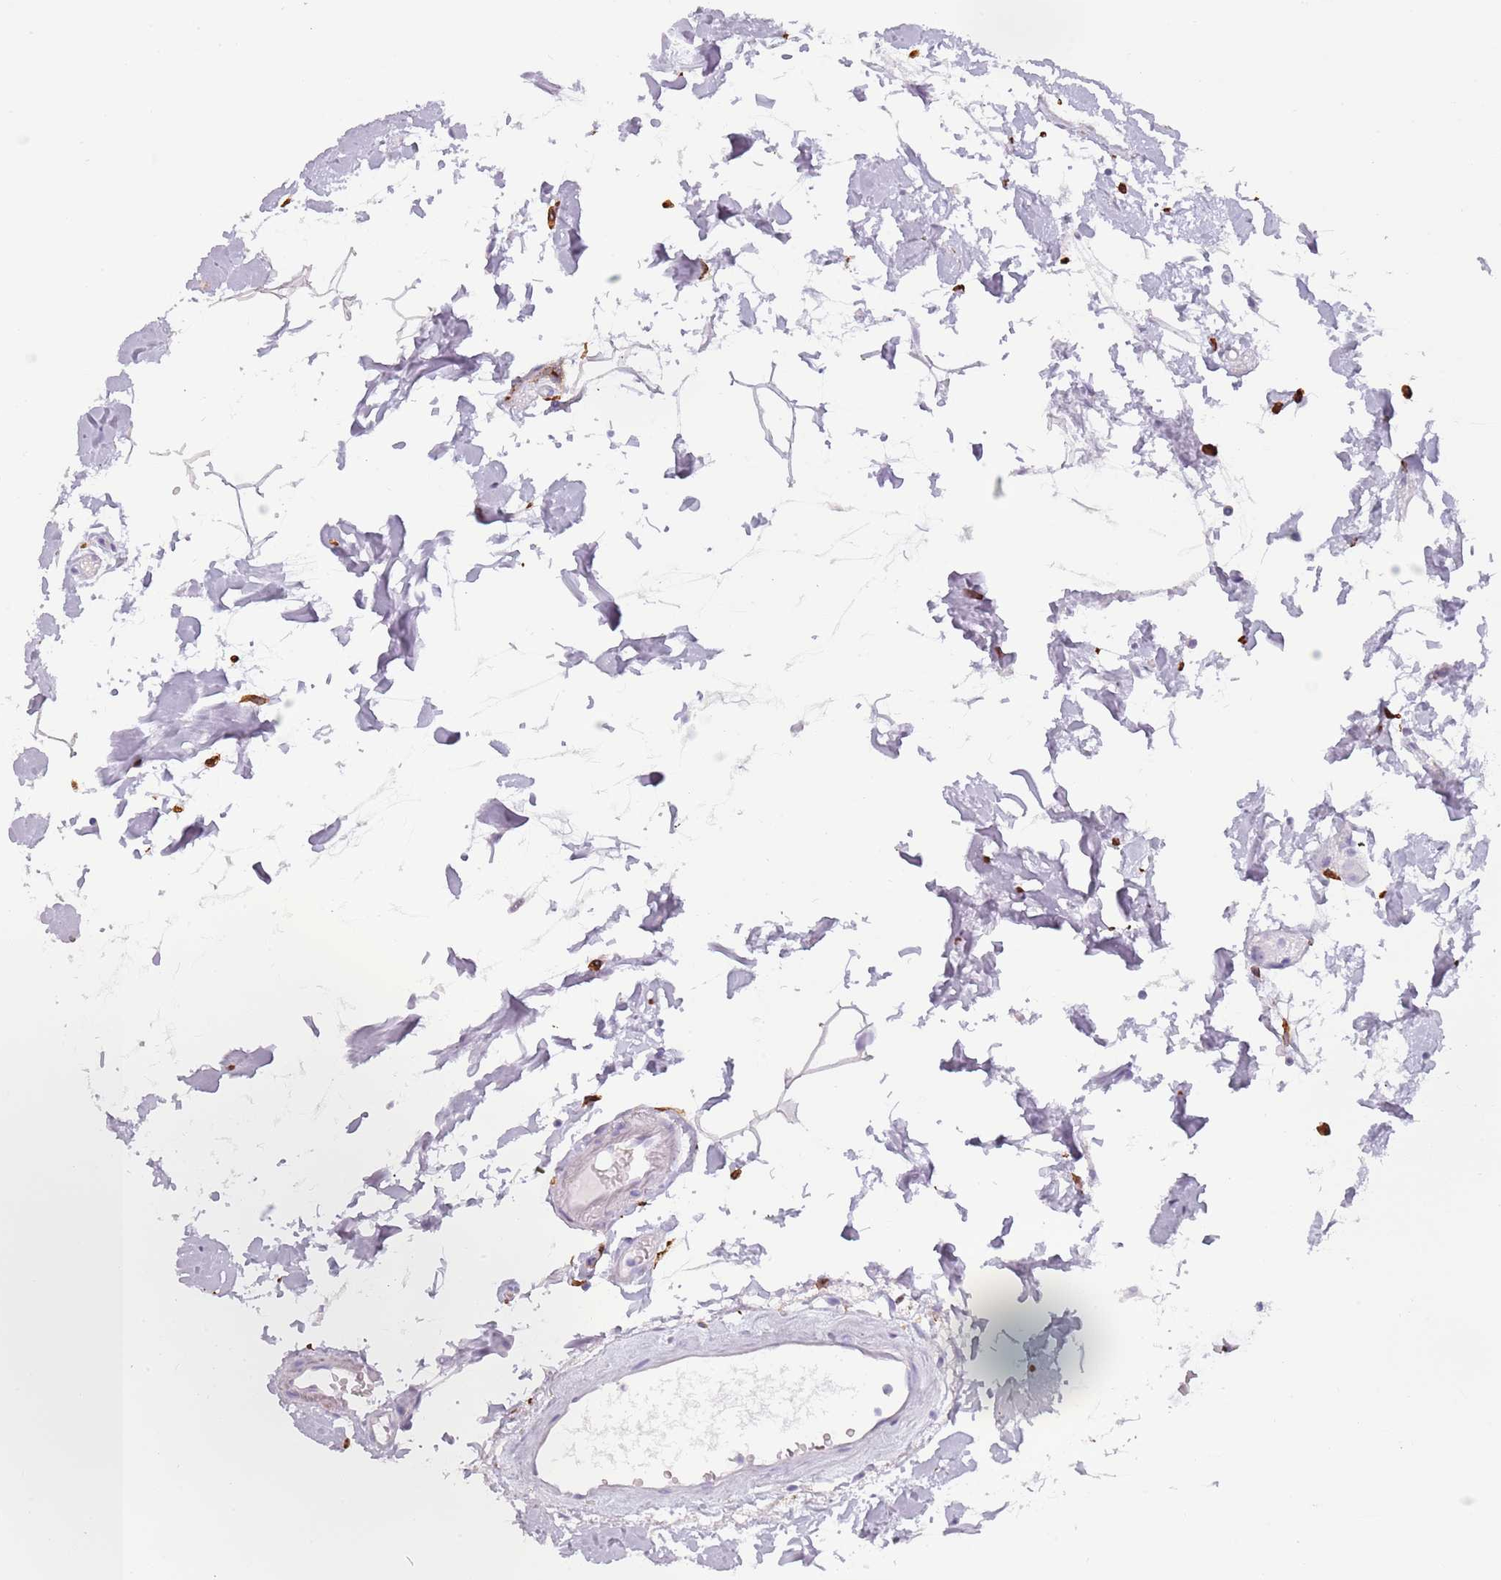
{"staining": {"intensity": "negative", "quantity": "none", "location": "none"}, "tissue": "colon", "cell_type": "Endothelial cells", "image_type": "normal", "snomed": [{"axis": "morphology", "description": "Normal tissue, NOS"}, {"axis": "topography", "description": "Colon"}], "caption": "This is an IHC photomicrograph of benign human colon. There is no staining in endothelial cells.", "gene": "COLEC12", "patient": {"sex": "female", "age": 84}}